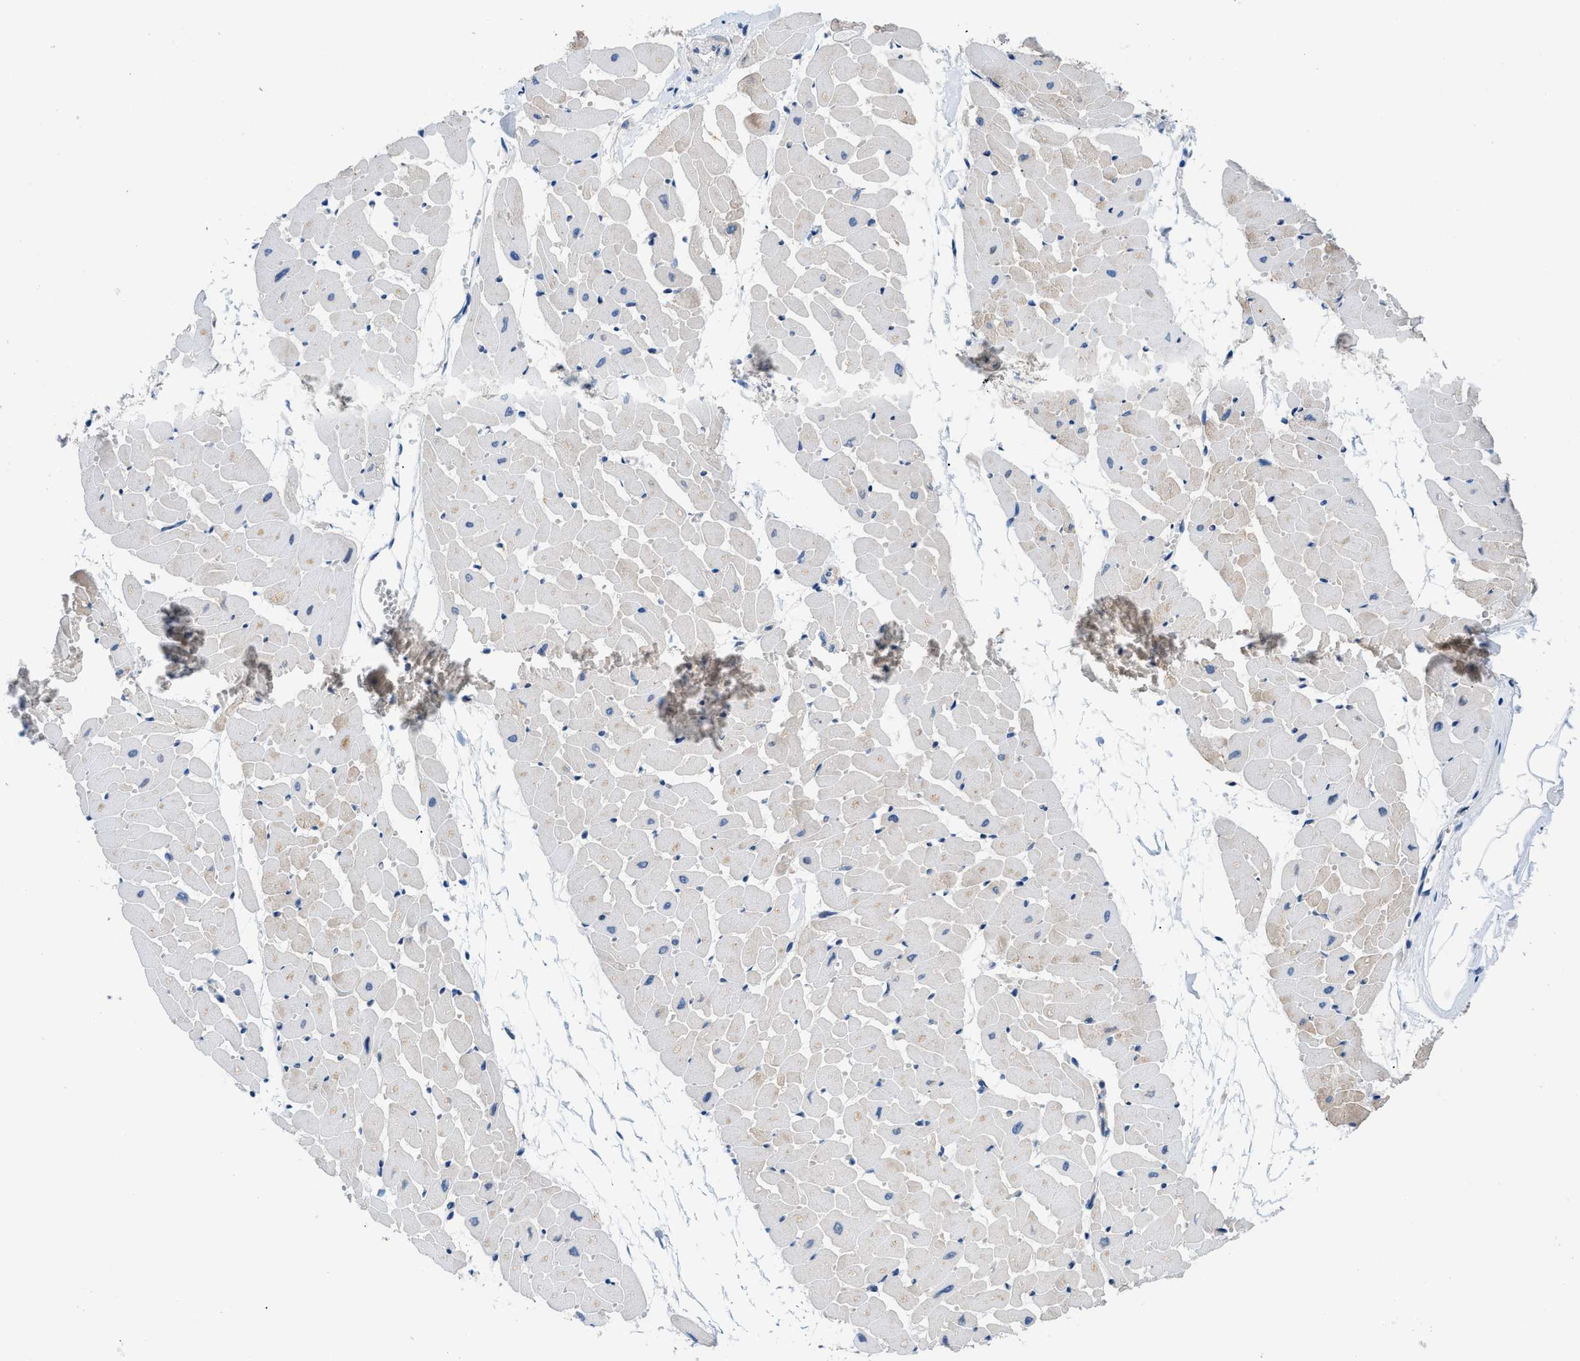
{"staining": {"intensity": "weak", "quantity": "25%-75%", "location": "cytoplasmic/membranous"}, "tissue": "heart muscle", "cell_type": "Cardiomyocytes", "image_type": "normal", "snomed": [{"axis": "morphology", "description": "Normal tissue, NOS"}, {"axis": "topography", "description": "Heart"}], "caption": "Protein staining by immunohistochemistry (IHC) displays weak cytoplasmic/membranous positivity in about 25%-75% of cardiomyocytes in normal heart muscle. Immunohistochemistry stains the protein in brown and the nuclei are stained blue.", "gene": "FDCSP", "patient": {"sex": "female", "age": 19}}